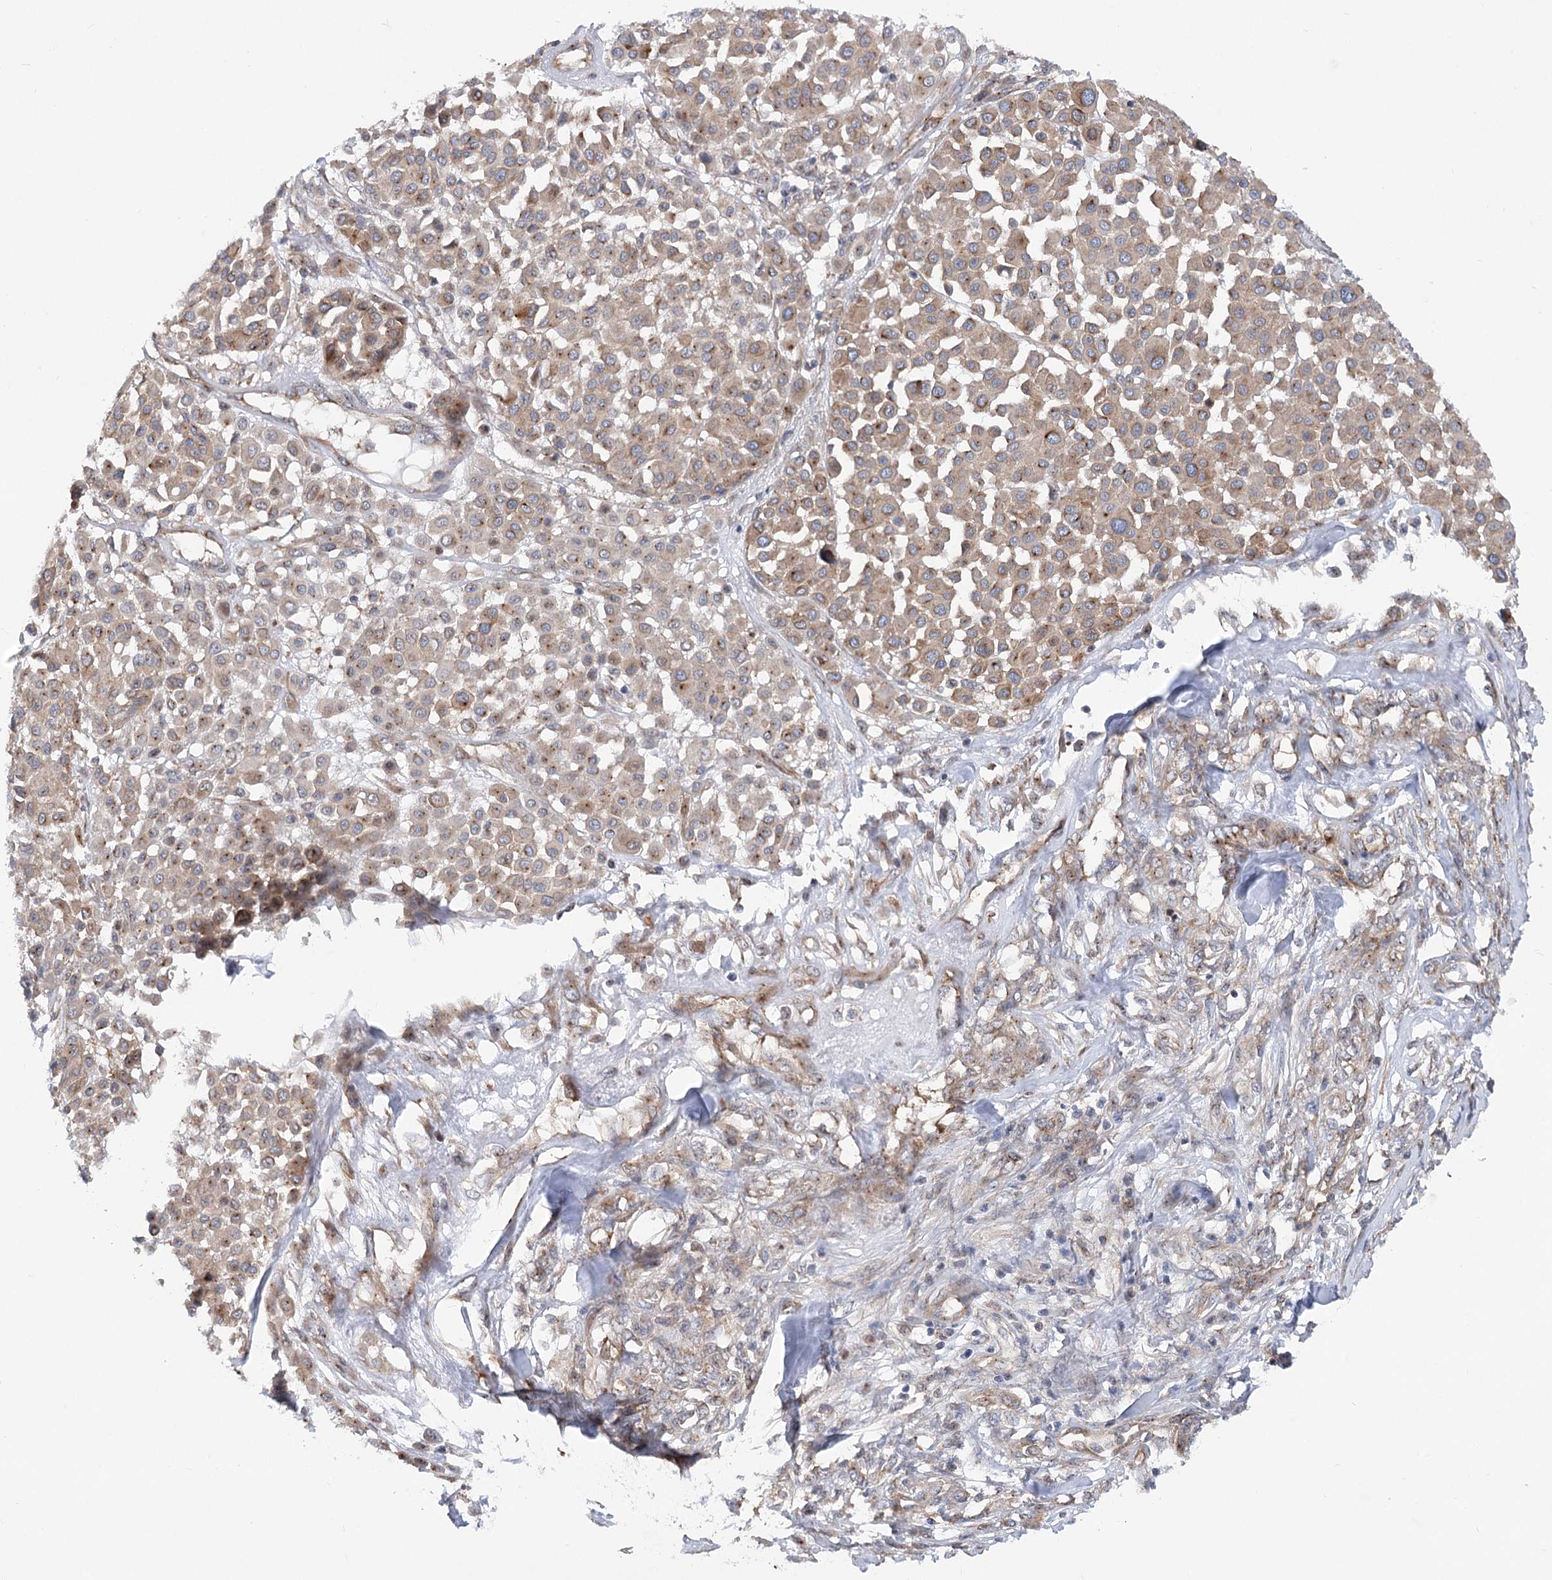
{"staining": {"intensity": "moderate", "quantity": ">75%", "location": "cytoplasmic/membranous"}, "tissue": "melanoma", "cell_type": "Tumor cells", "image_type": "cancer", "snomed": [{"axis": "morphology", "description": "Malignant melanoma, Metastatic site"}, {"axis": "topography", "description": "Soft tissue"}], "caption": "Immunohistochemical staining of melanoma demonstrates medium levels of moderate cytoplasmic/membranous protein staining in about >75% of tumor cells.", "gene": "SCN11A", "patient": {"sex": "male", "age": 41}}